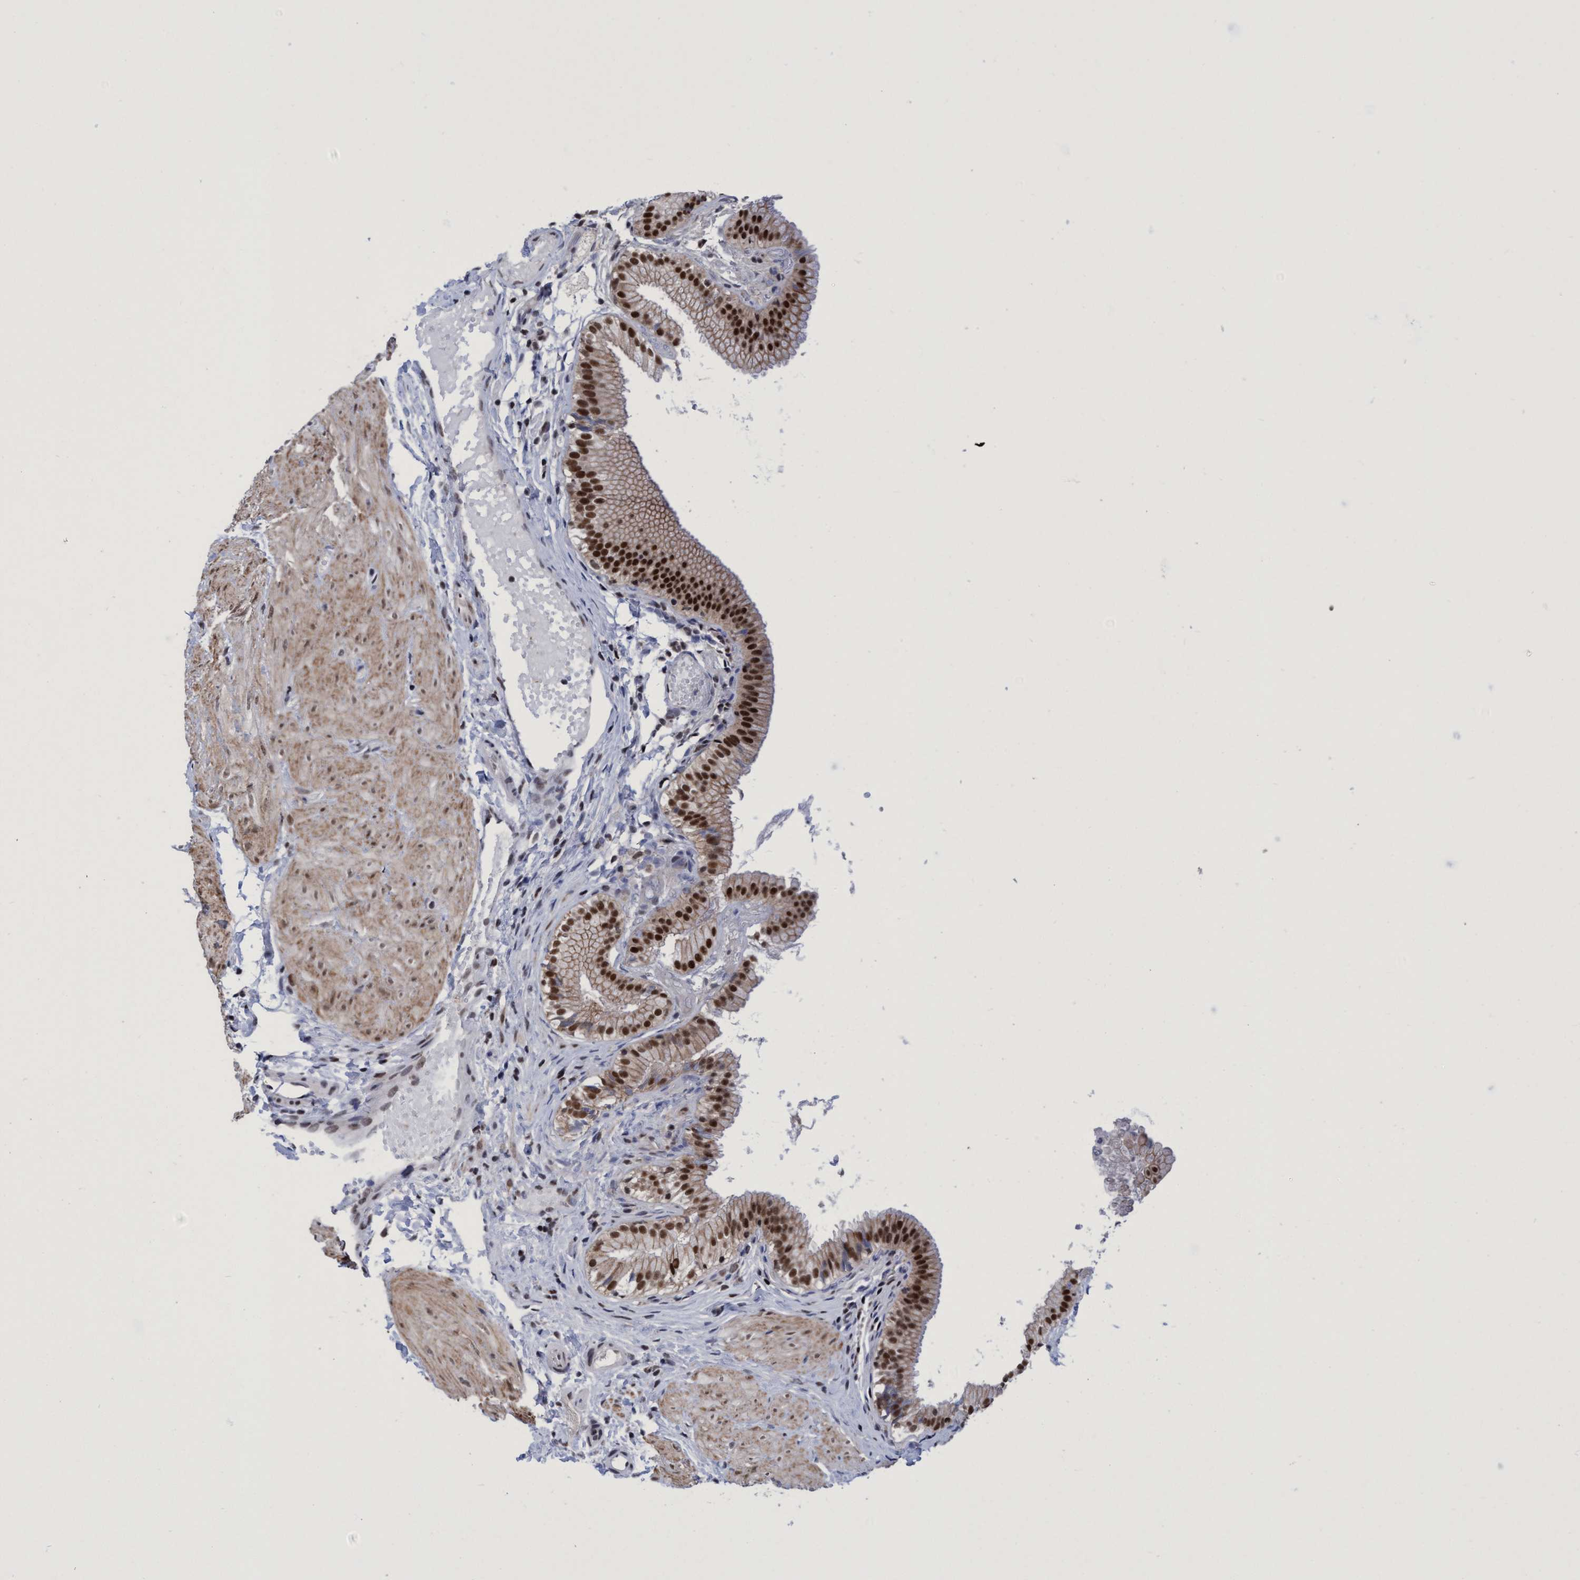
{"staining": {"intensity": "strong", "quantity": ">75%", "location": "nuclear"}, "tissue": "gallbladder", "cell_type": "Glandular cells", "image_type": "normal", "snomed": [{"axis": "morphology", "description": "Normal tissue, NOS"}, {"axis": "topography", "description": "Gallbladder"}], "caption": "Glandular cells exhibit strong nuclear staining in about >75% of cells in normal gallbladder. (Stains: DAB in brown, nuclei in blue, Microscopy: brightfield microscopy at high magnification).", "gene": "C9orf78", "patient": {"sex": "female", "age": 26}}